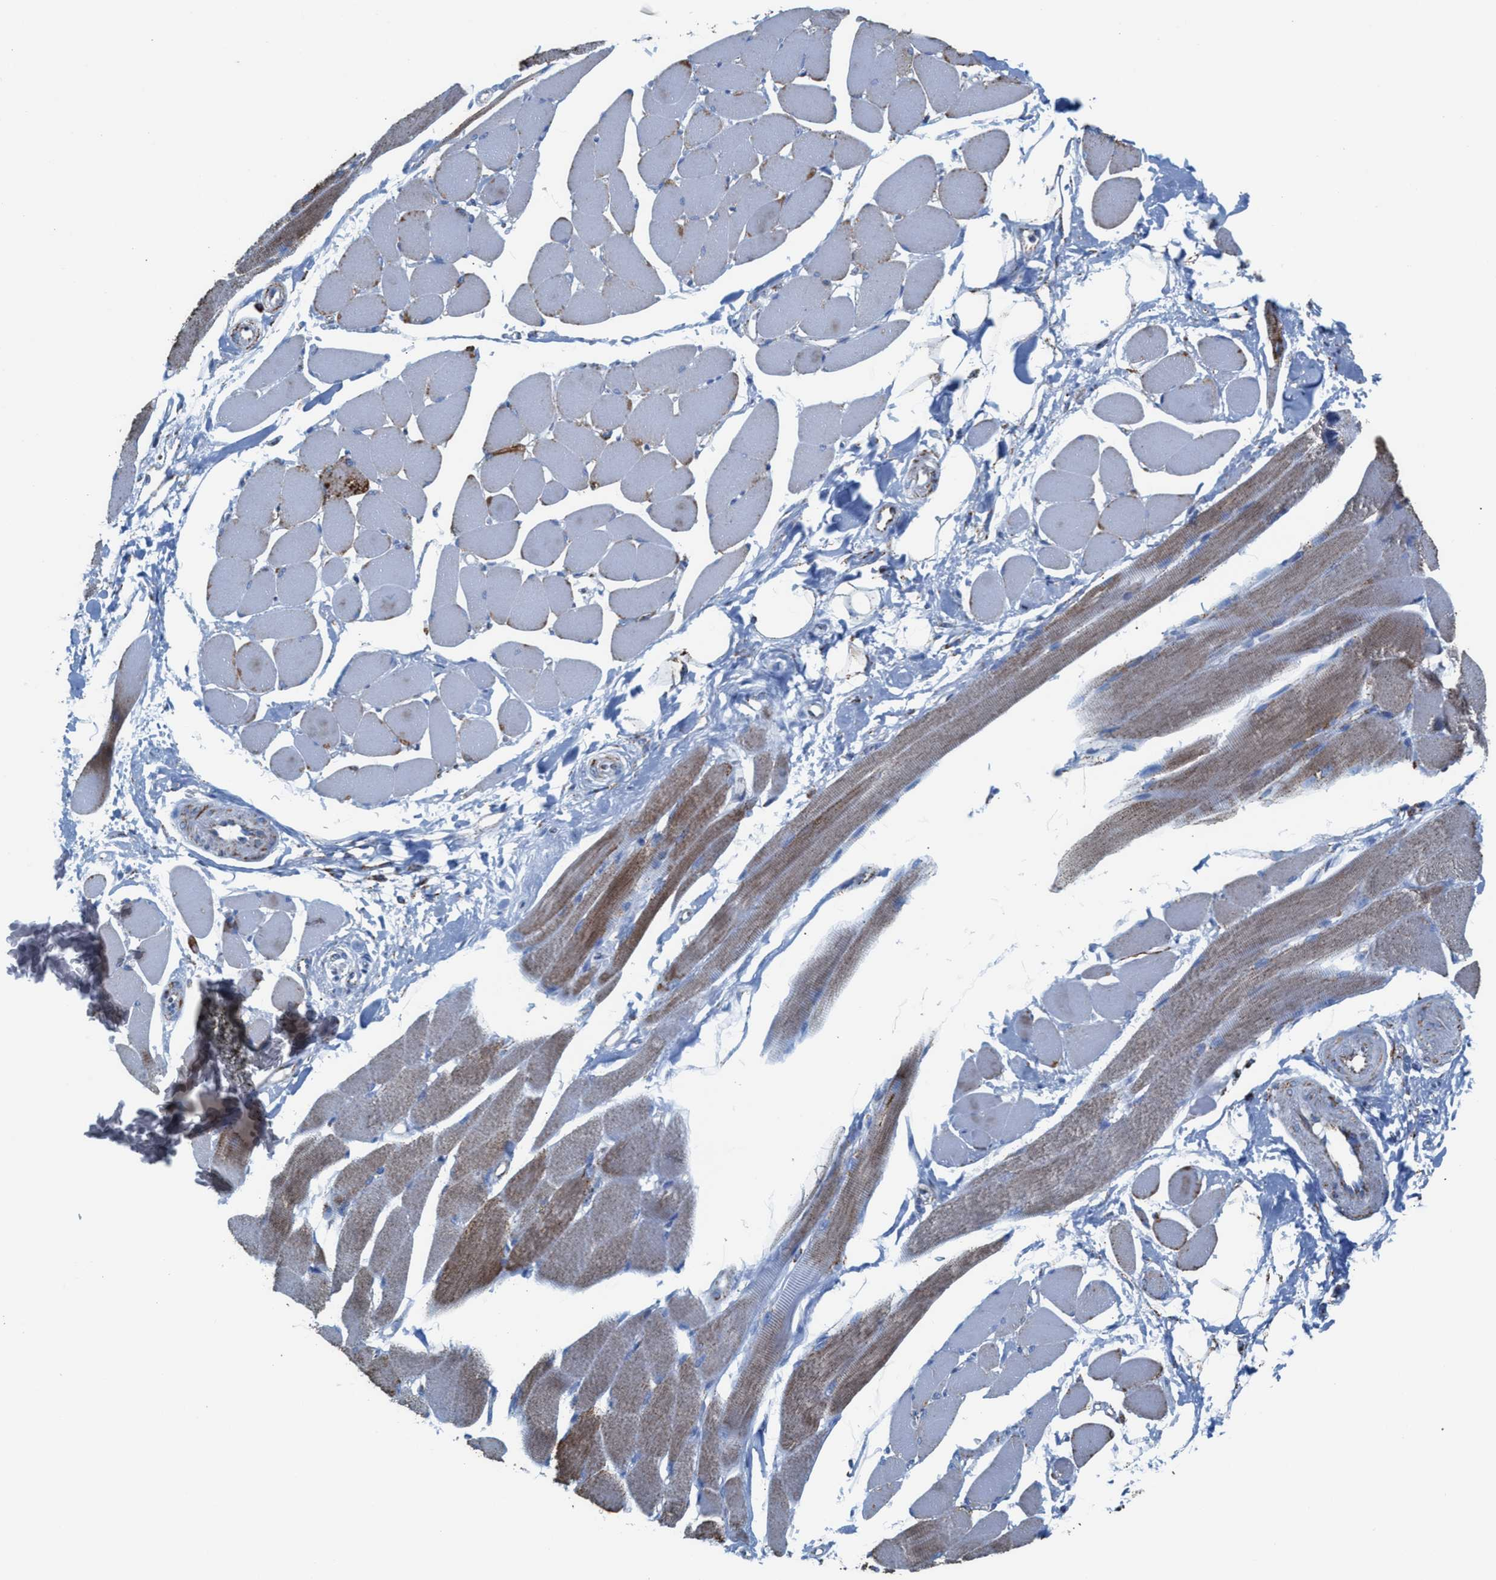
{"staining": {"intensity": "moderate", "quantity": "25%-75%", "location": "cytoplasmic/membranous"}, "tissue": "skeletal muscle", "cell_type": "Myocytes", "image_type": "normal", "snomed": [{"axis": "morphology", "description": "Normal tissue, NOS"}, {"axis": "topography", "description": "Skeletal muscle"}, {"axis": "topography", "description": "Peripheral nerve tissue"}], "caption": "Approximately 25%-75% of myocytes in unremarkable skeletal muscle display moderate cytoplasmic/membranous protein staining as visualized by brown immunohistochemical staining.", "gene": "ECHS1", "patient": {"sex": "female", "age": 84}}